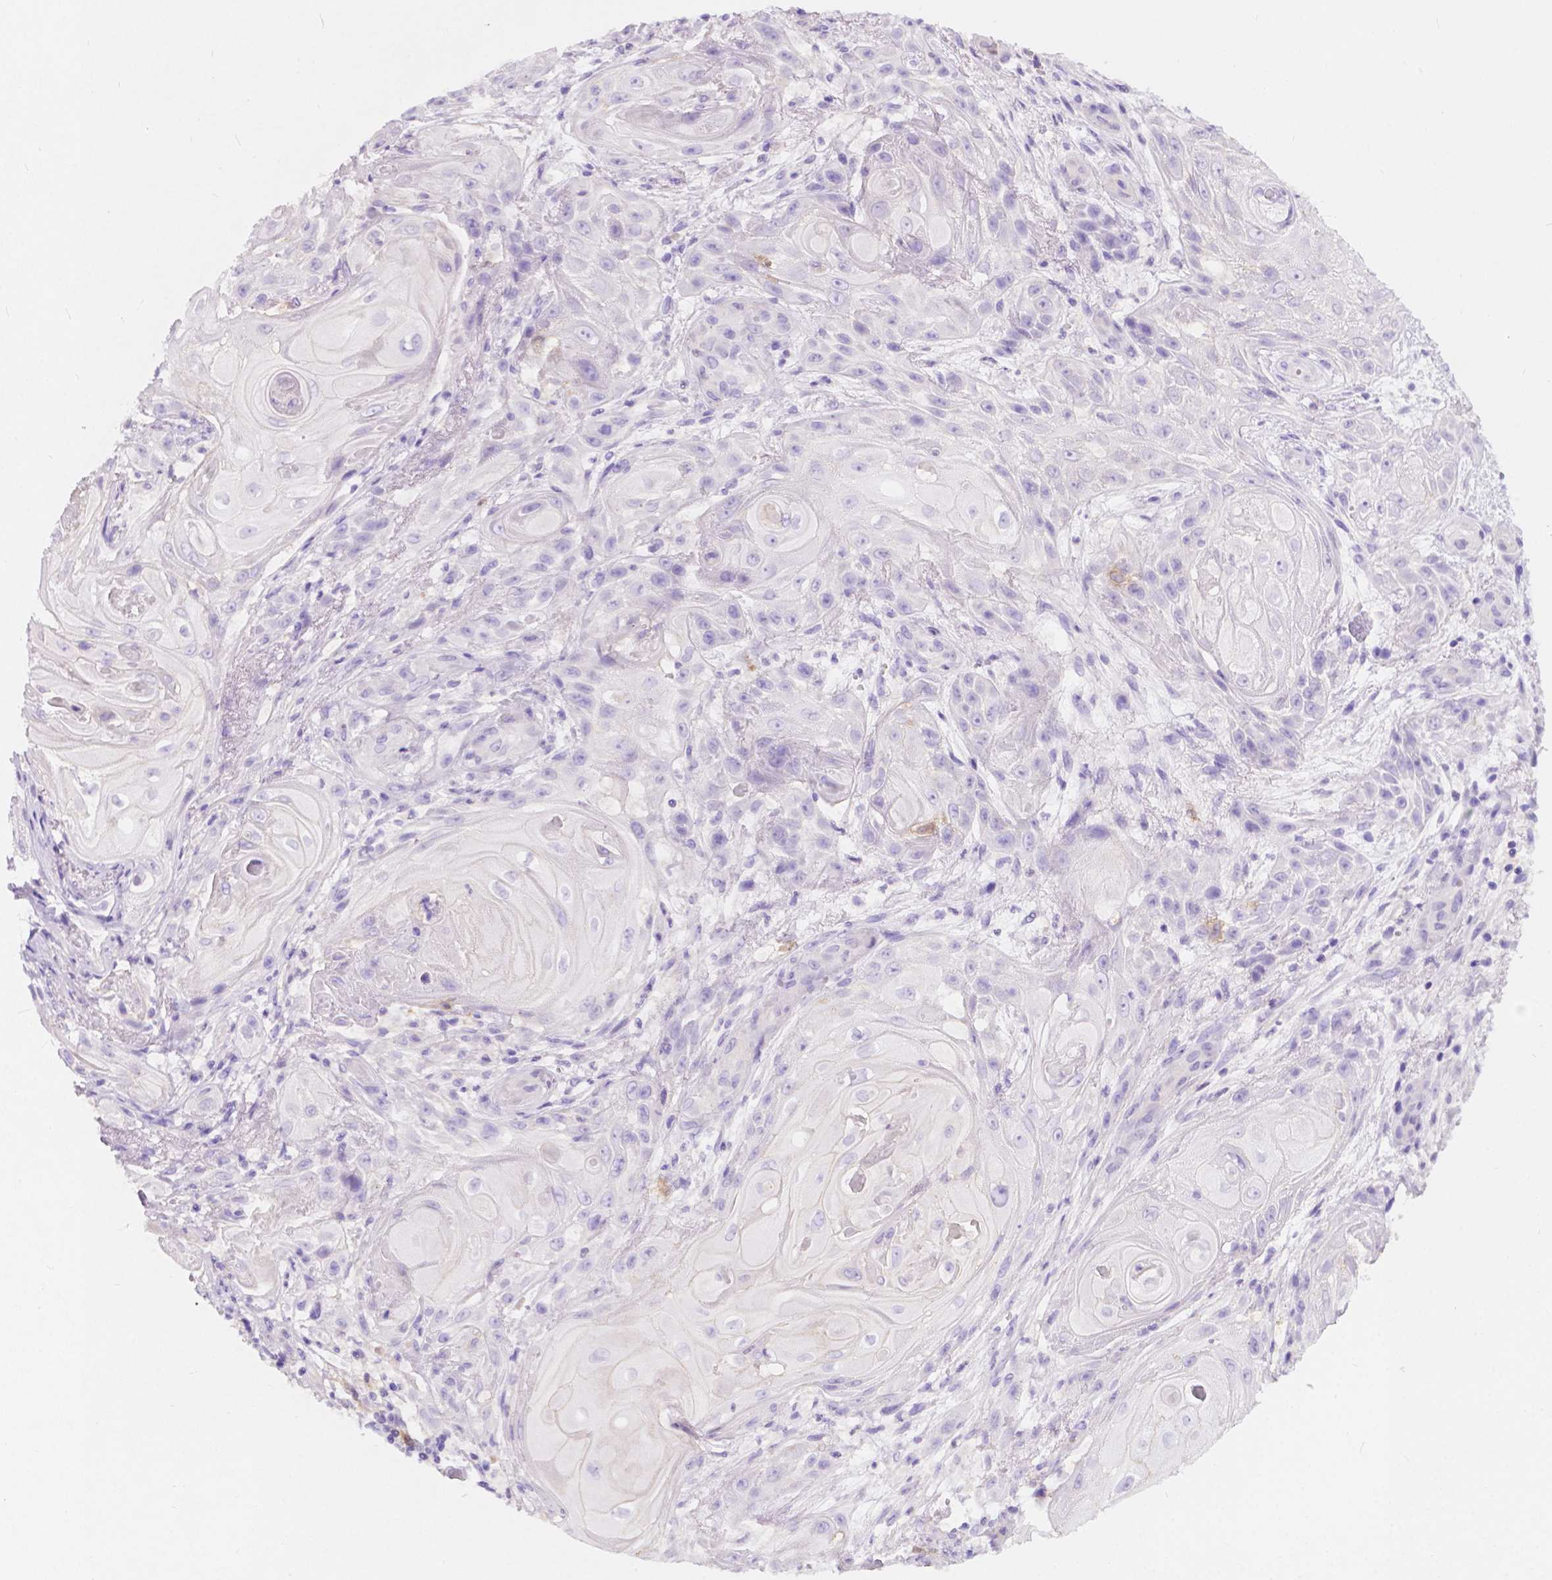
{"staining": {"intensity": "negative", "quantity": "none", "location": "none"}, "tissue": "skin cancer", "cell_type": "Tumor cells", "image_type": "cancer", "snomed": [{"axis": "morphology", "description": "Squamous cell carcinoma, NOS"}, {"axis": "topography", "description": "Skin"}], "caption": "A histopathology image of skin squamous cell carcinoma stained for a protein displays no brown staining in tumor cells. (Stains: DAB immunohistochemistry (IHC) with hematoxylin counter stain, Microscopy: brightfield microscopy at high magnification).", "gene": "GNAO1", "patient": {"sex": "male", "age": 62}}